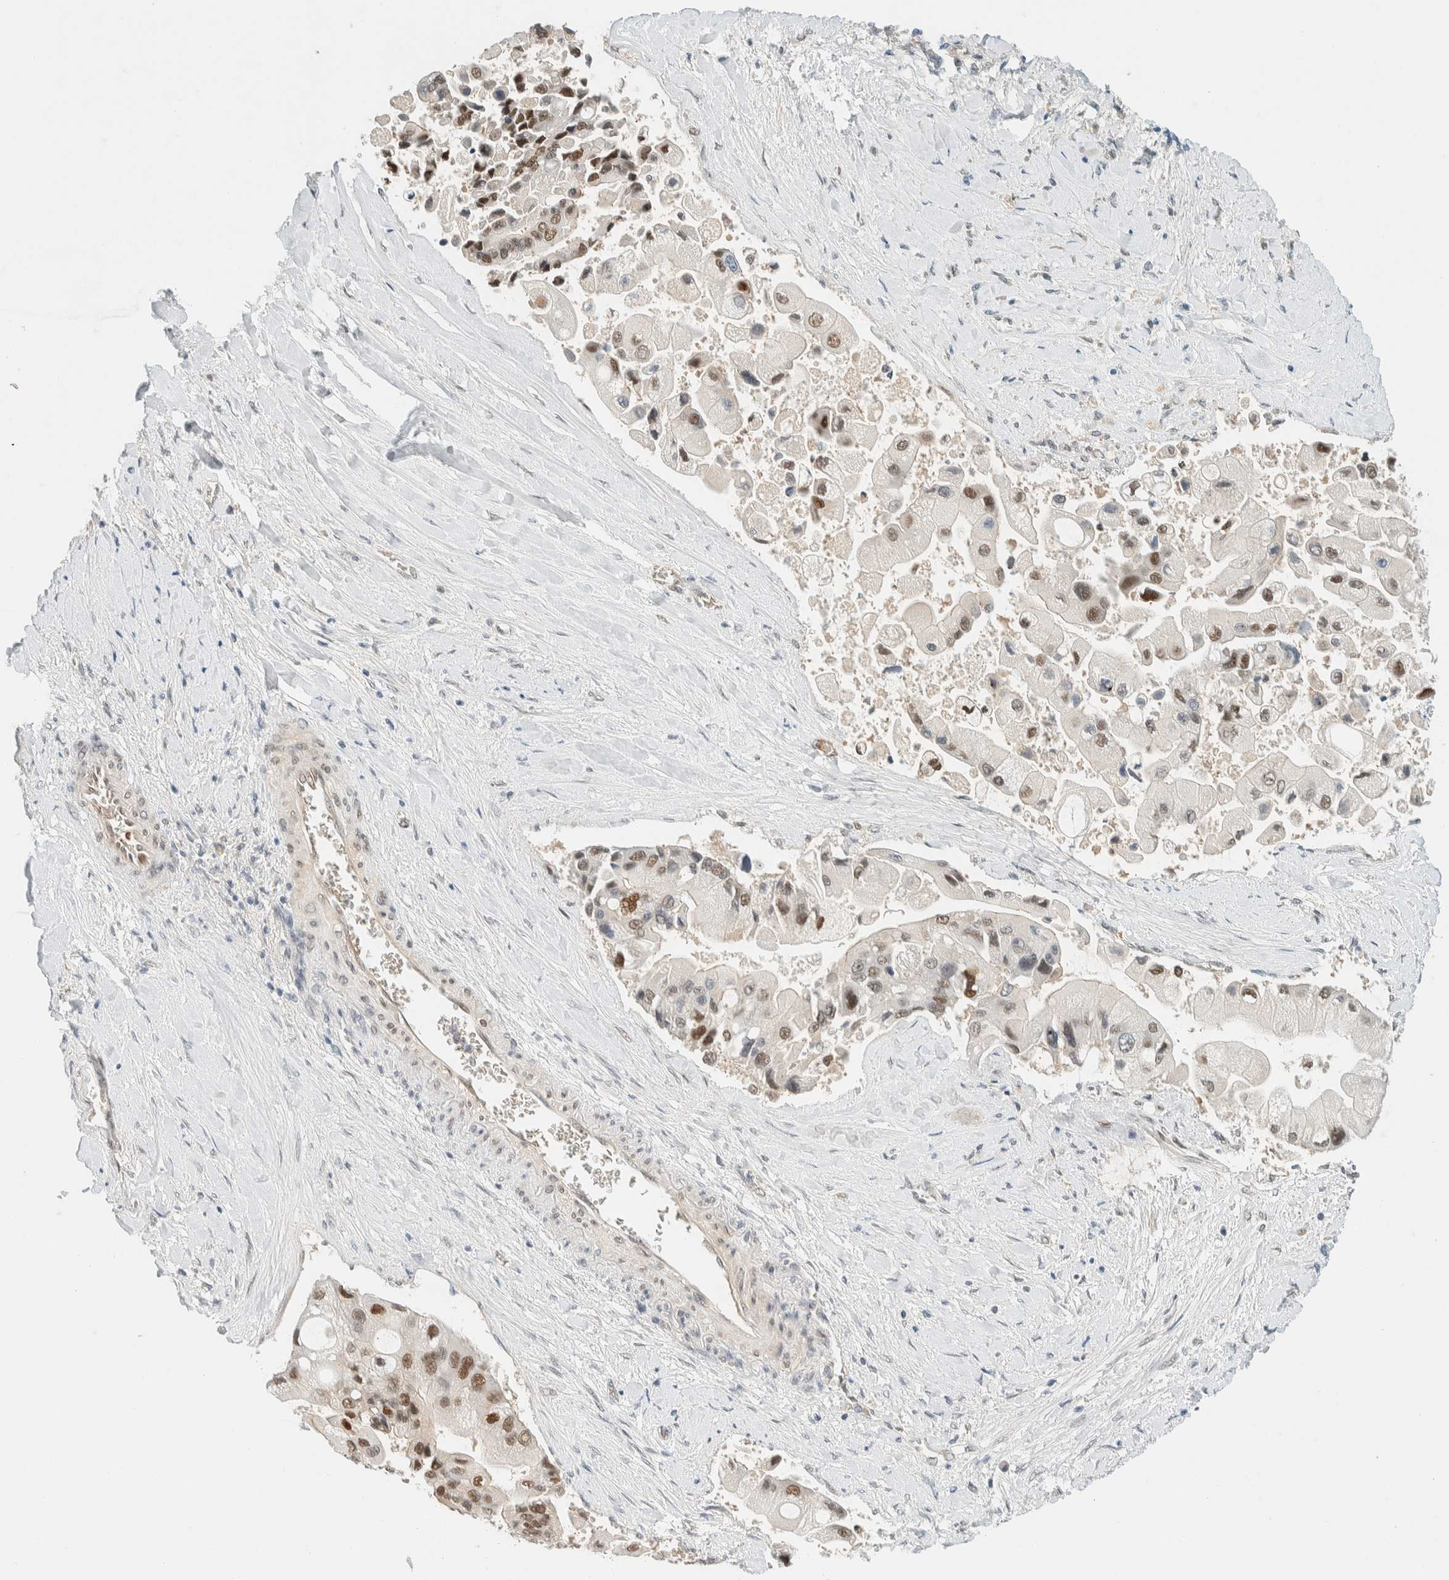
{"staining": {"intensity": "moderate", "quantity": "25%-75%", "location": "nuclear"}, "tissue": "liver cancer", "cell_type": "Tumor cells", "image_type": "cancer", "snomed": [{"axis": "morphology", "description": "Cholangiocarcinoma"}, {"axis": "topography", "description": "Liver"}], "caption": "Liver cholangiocarcinoma stained for a protein reveals moderate nuclear positivity in tumor cells.", "gene": "TSTD2", "patient": {"sex": "male", "age": 50}}